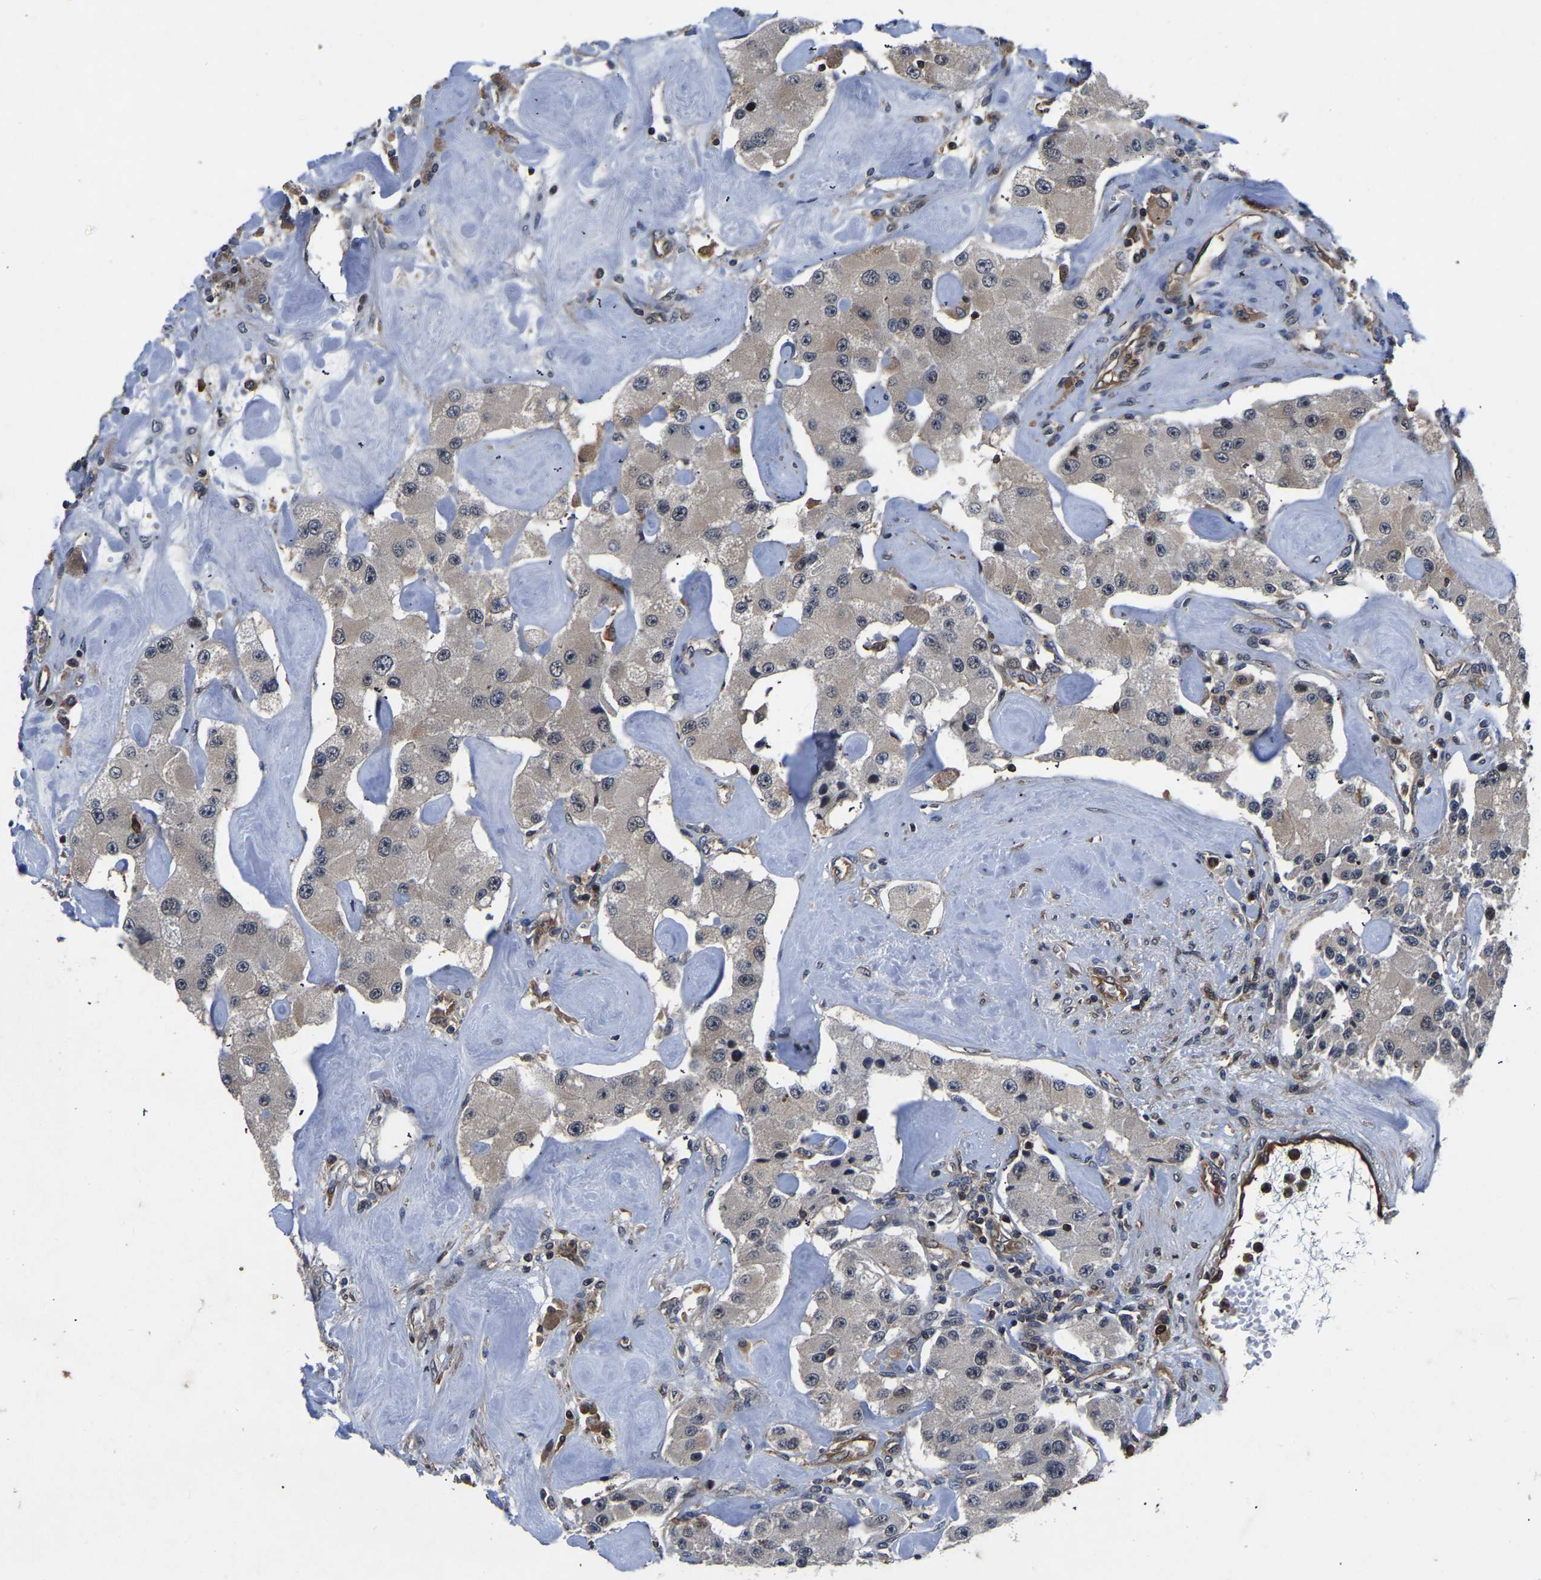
{"staining": {"intensity": "weak", "quantity": "25%-75%", "location": "cytoplasmic/membranous"}, "tissue": "carcinoid", "cell_type": "Tumor cells", "image_type": "cancer", "snomed": [{"axis": "morphology", "description": "Carcinoid, malignant, NOS"}, {"axis": "topography", "description": "Pancreas"}], "caption": "Immunohistochemical staining of human malignant carcinoid reveals low levels of weak cytoplasmic/membranous expression in about 25%-75% of tumor cells. (IHC, brightfield microscopy, high magnification).", "gene": "FGD5", "patient": {"sex": "male", "age": 41}}